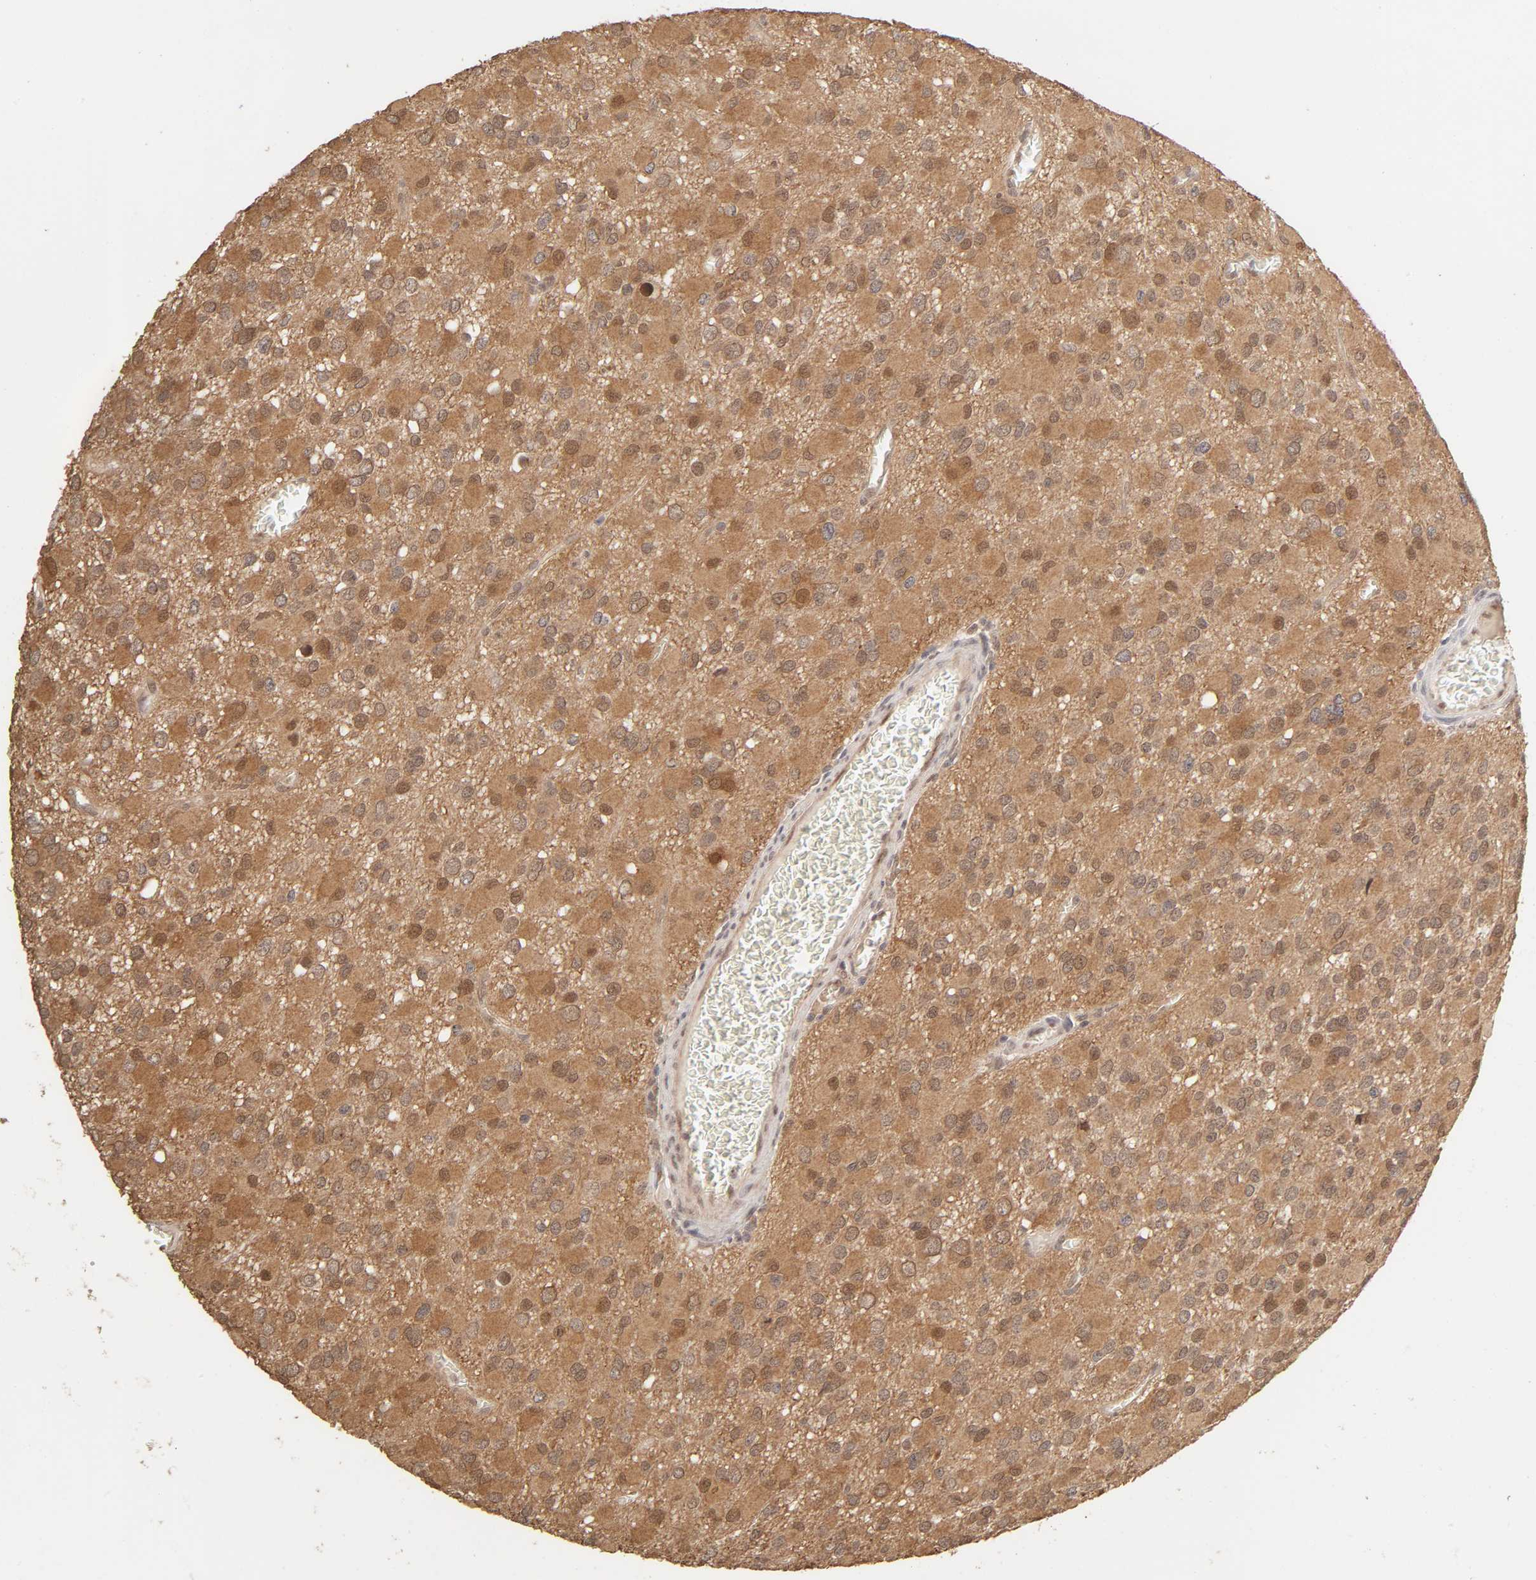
{"staining": {"intensity": "moderate", "quantity": ">75%", "location": "cytoplasmic/membranous,nuclear"}, "tissue": "glioma", "cell_type": "Tumor cells", "image_type": "cancer", "snomed": [{"axis": "morphology", "description": "Glioma, malignant, Low grade"}, {"axis": "topography", "description": "Brain"}], "caption": "High-magnification brightfield microscopy of malignant low-grade glioma stained with DAB (3,3'-diaminobenzidine) (brown) and counterstained with hematoxylin (blue). tumor cells exhibit moderate cytoplasmic/membranous and nuclear expression is appreciated in about>75% of cells.", "gene": "MAPK1", "patient": {"sex": "male", "age": 42}}